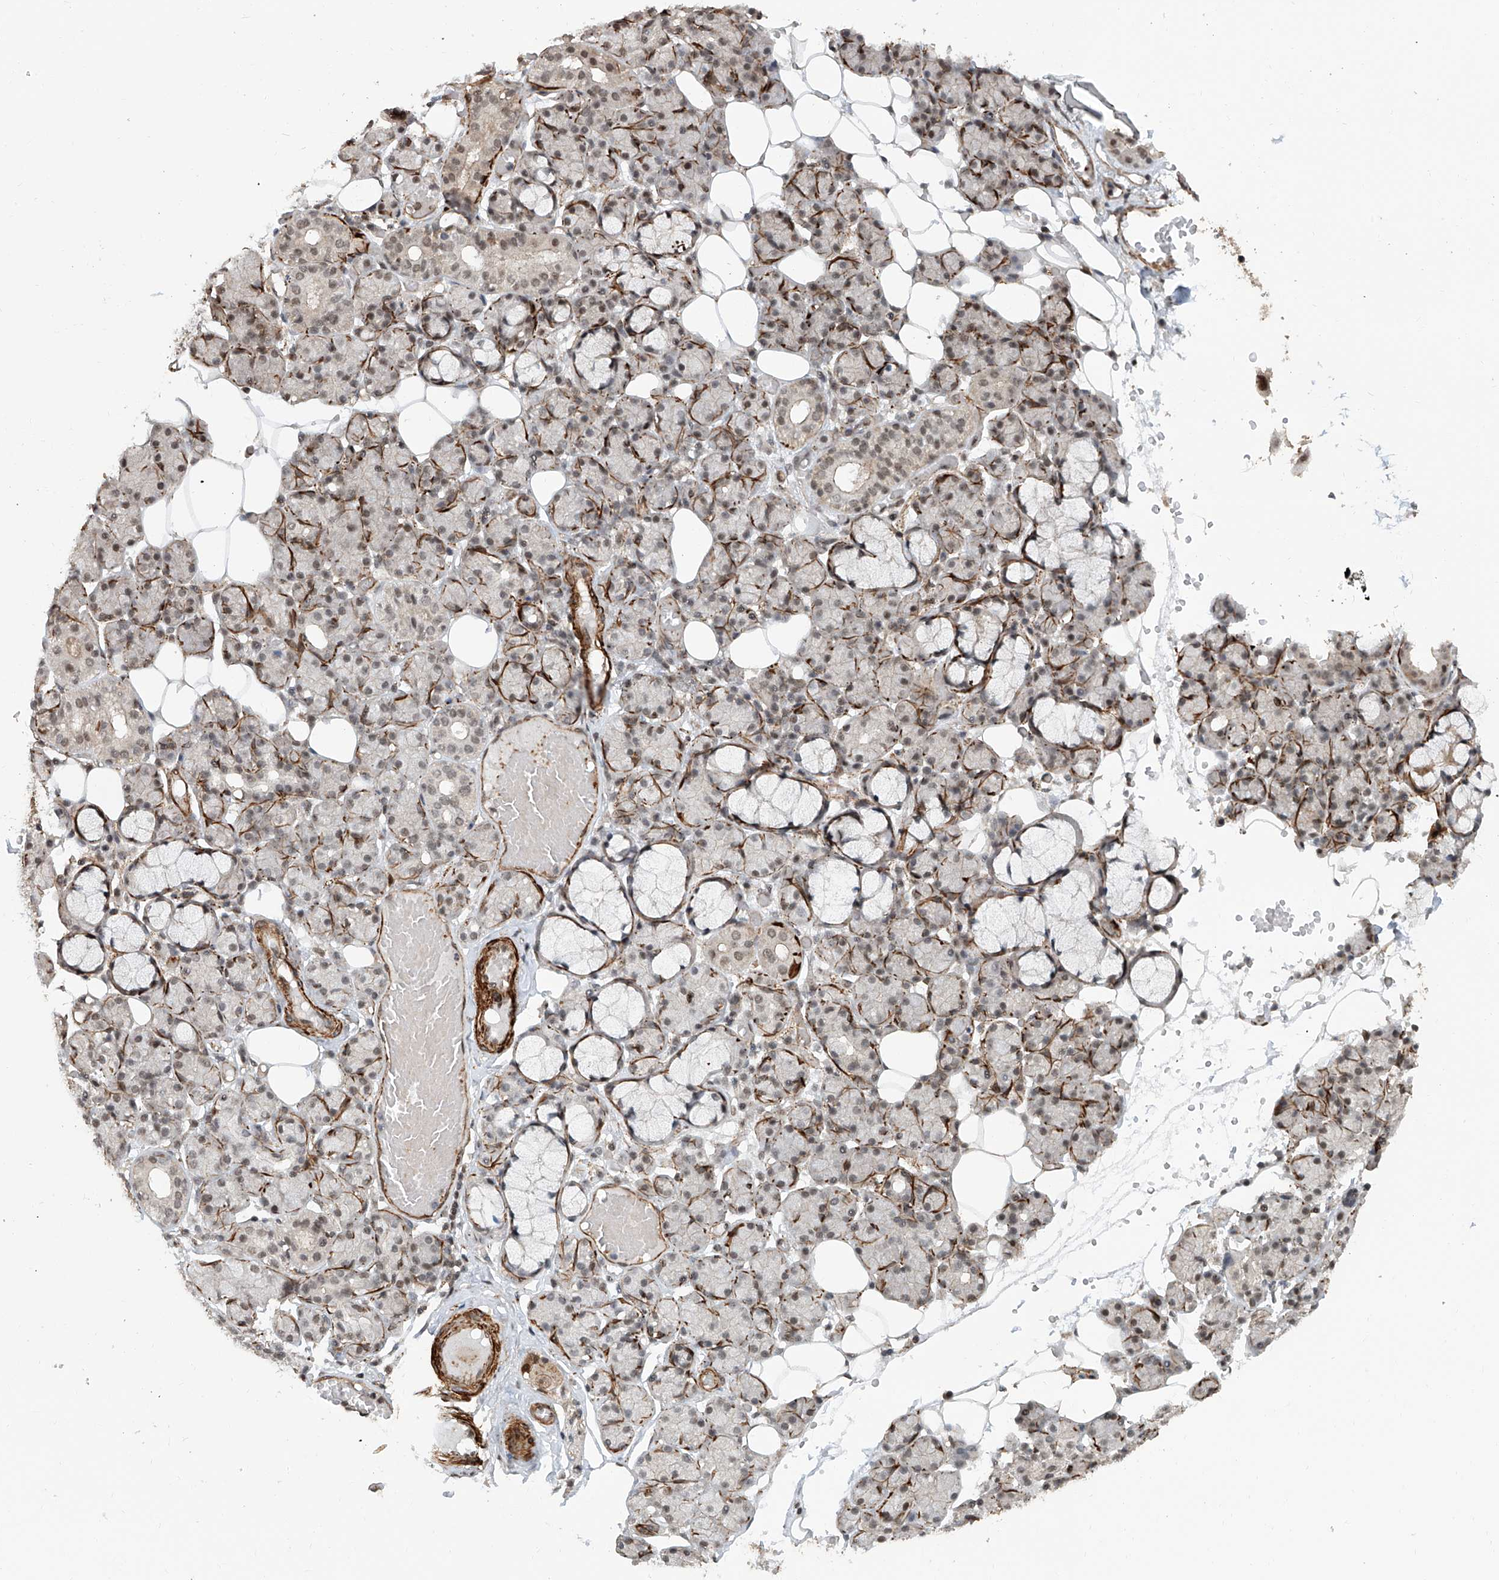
{"staining": {"intensity": "moderate", "quantity": "<25%", "location": "cytoplasmic/membranous,nuclear"}, "tissue": "salivary gland", "cell_type": "Glandular cells", "image_type": "normal", "snomed": [{"axis": "morphology", "description": "Normal tissue, NOS"}, {"axis": "topography", "description": "Salivary gland"}], "caption": "Protein staining by immunohistochemistry (IHC) shows moderate cytoplasmic/membranous,nuclear expression in approximately <25% of glandular cells in unremarkable salivary gland. (DAB = brown stain, brightfield microscopy at high magnification).", "gene": "SDE2", "patient": {"sex": "male", "age": 63}}